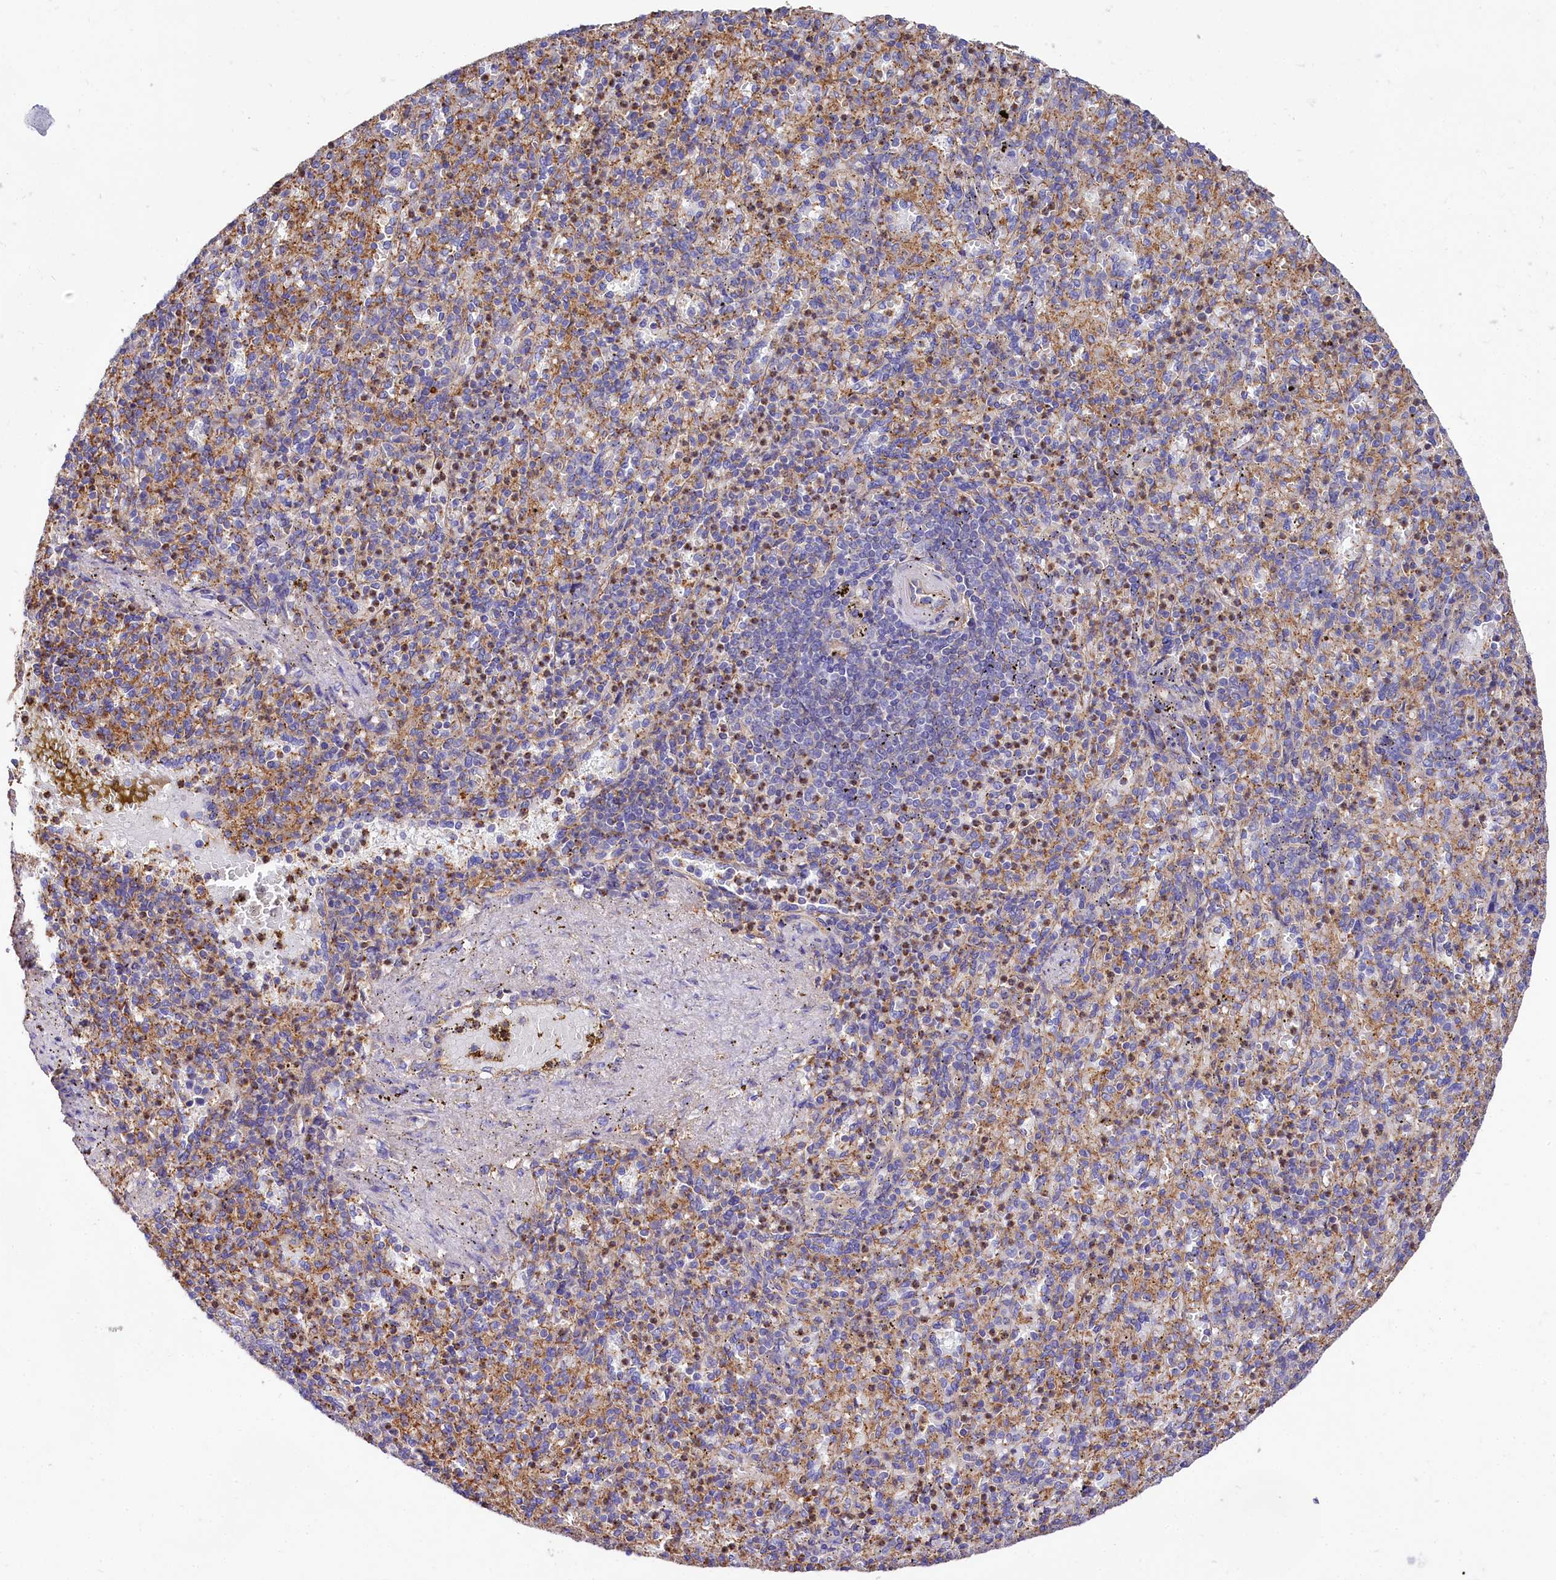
{"staining": {"intensity": "moderate", "quantity": "<25%", "location": "cytoplasmic/membranous"}, "tissue": "spleen", "cell_type": "Cells in red pulp", "image_type": "normal", "snomed": [{"axis": "morphology", "description": "Normal tissue, NOS"}, {"axis": "topography", "description": "Spleen"}], "caption": "DAB (3,3'-diaminobenzidine) immunohistochemical staining of benign spleen displays moderate cytoplasmic/membranous protein expression in about <25% of cells in red pulp. The staining was performed using DAB (3,3'-diaminobenzidine), with brown indicating positive protein expression. Nuclei are stained blue with hematoxylin.", "gene": "FCHSD2", "patient": {"sex": "female", "age": 74}}